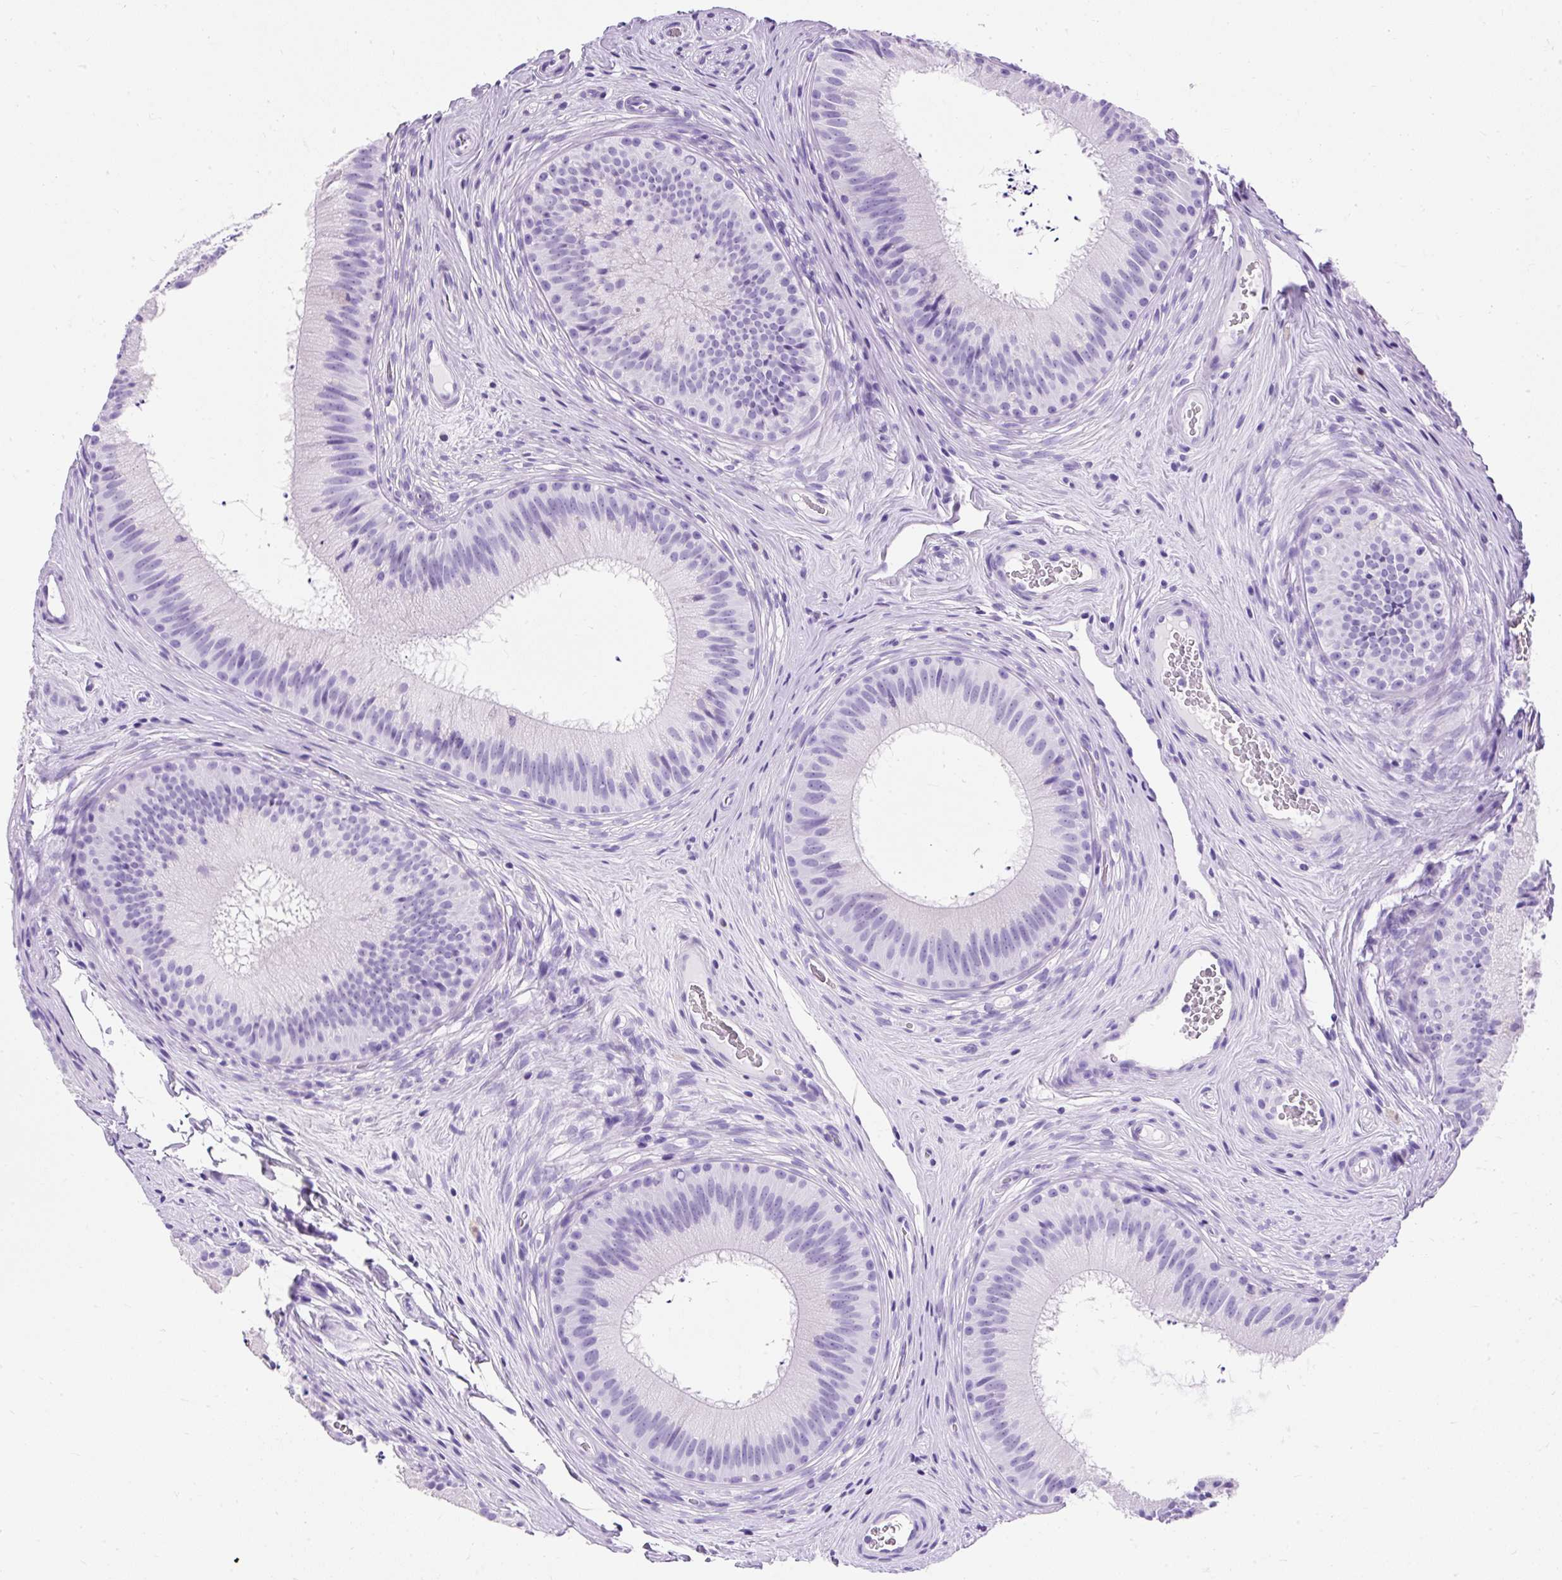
{"staining": {"intensity": "negative", "quantity": "none", "location": "none"}, "tissue": "epididymis", "cell_type": "Glandular cells", "image_type": "normal", "snomed": [{"axis": "morphology", "description": "Normal tissue, NOS"}, {"axis": "topography", "description": "Epididymis"}], "caption": "Immunohistochemical staining of unremarkable human epididymis reveals no significant expression in glandular cells. (Immunohistochemistry, brightfield microscopy, high magnification).", "gene": "PVALB", "patient": {"sex": "male", "age": 24}}